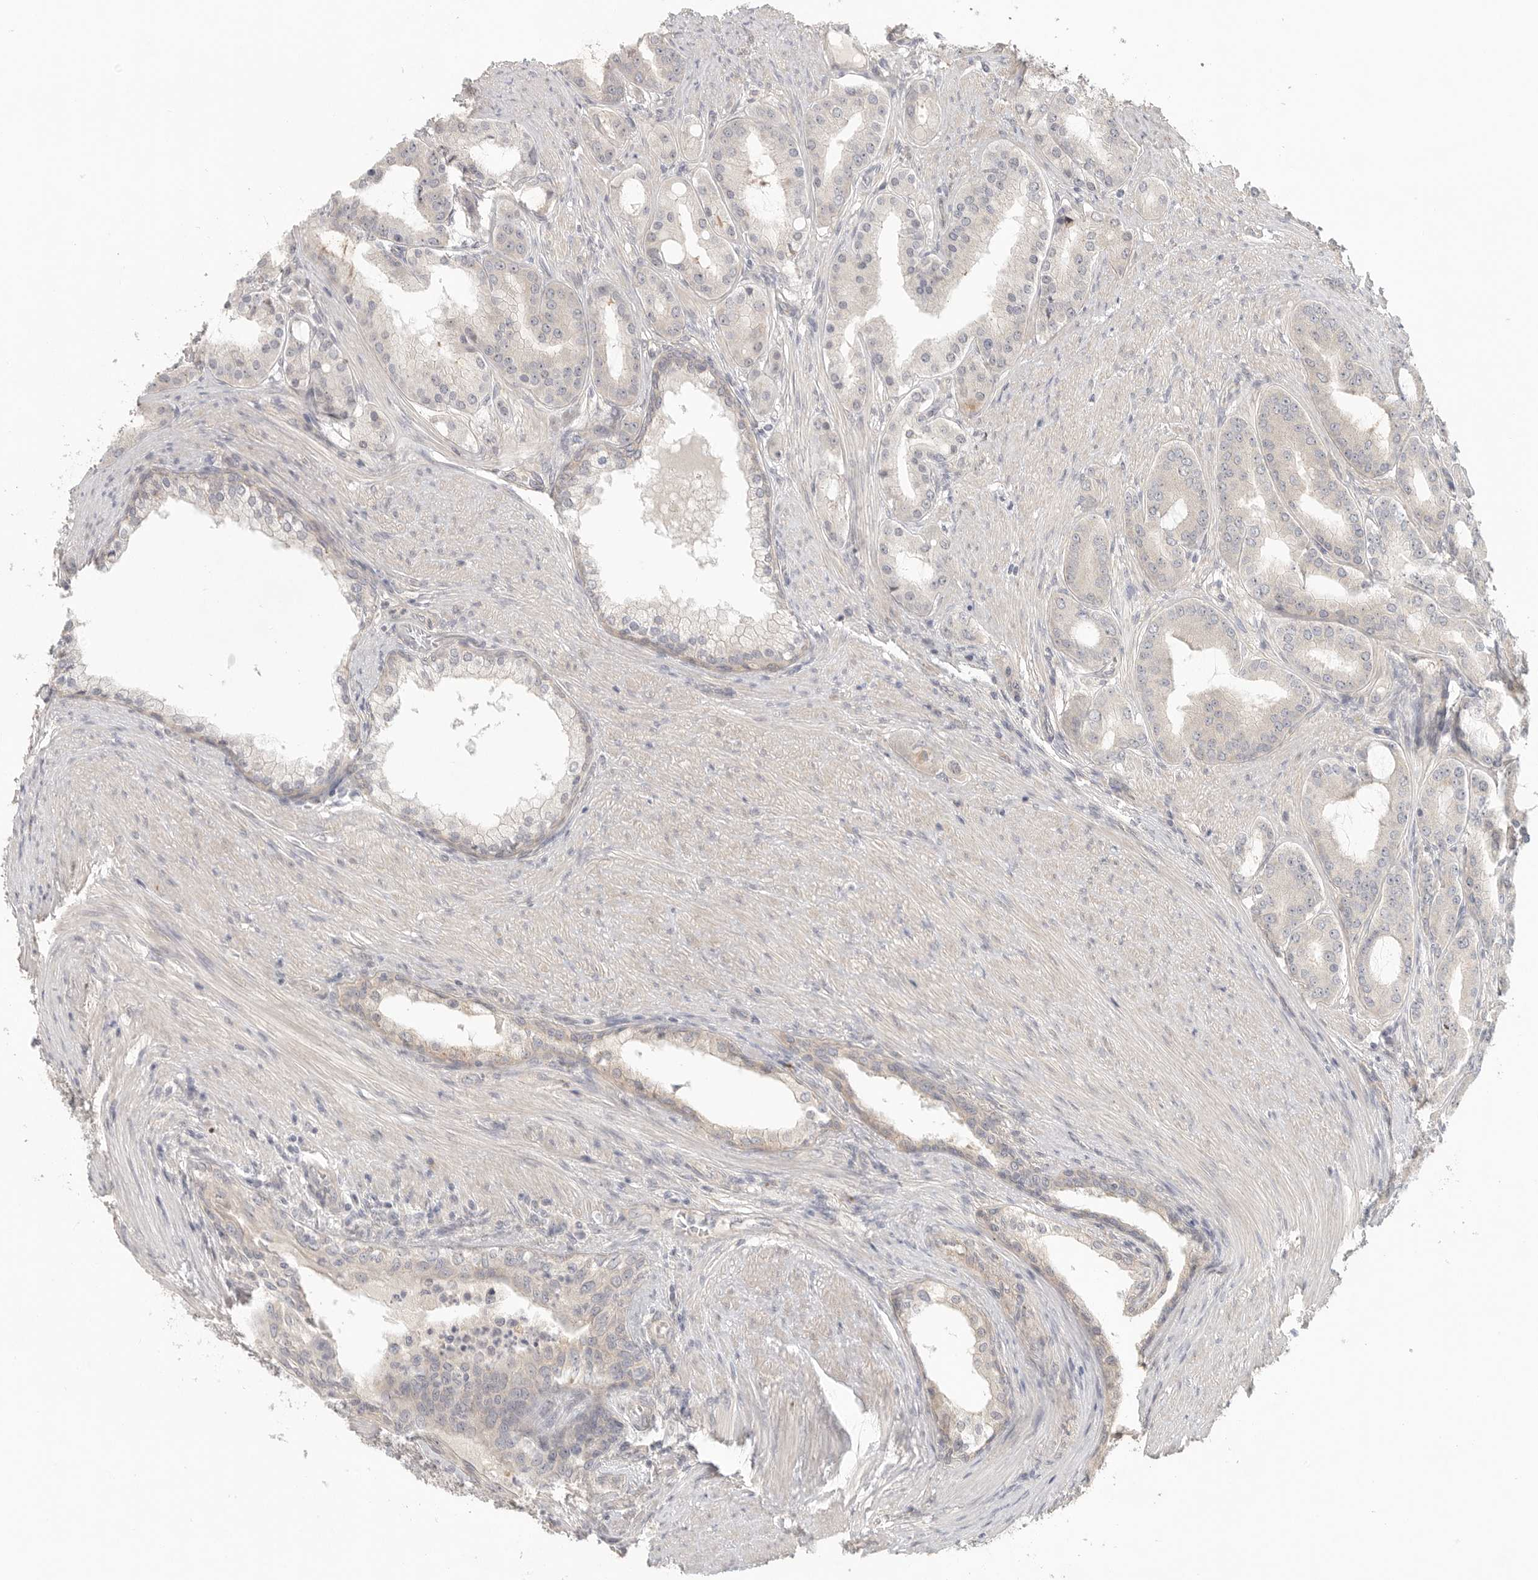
{"staining": {"intensity": "negative", "quantity": "none", "location": "none"}, "tissue": "prostate cancer", "cell_type": "Tumor cells", "image_type": "cancer", "snomed": [{"axis": "morphology", "description": "Adenocarcinoma, High grade"}, {"axis": "topography", "description": "Prostate"}], "caption": "A high-resolution photomicrograph shows immunohistochemistry staining of prostate adenocarcinoma (high-grade), which reveals no significant staining in tumor cells. (DAB (3,3'-diaminobenzidine) IHC, high magnification).", "gene": "HDAC6", "patient": {"sex": "male", "age": 60}}